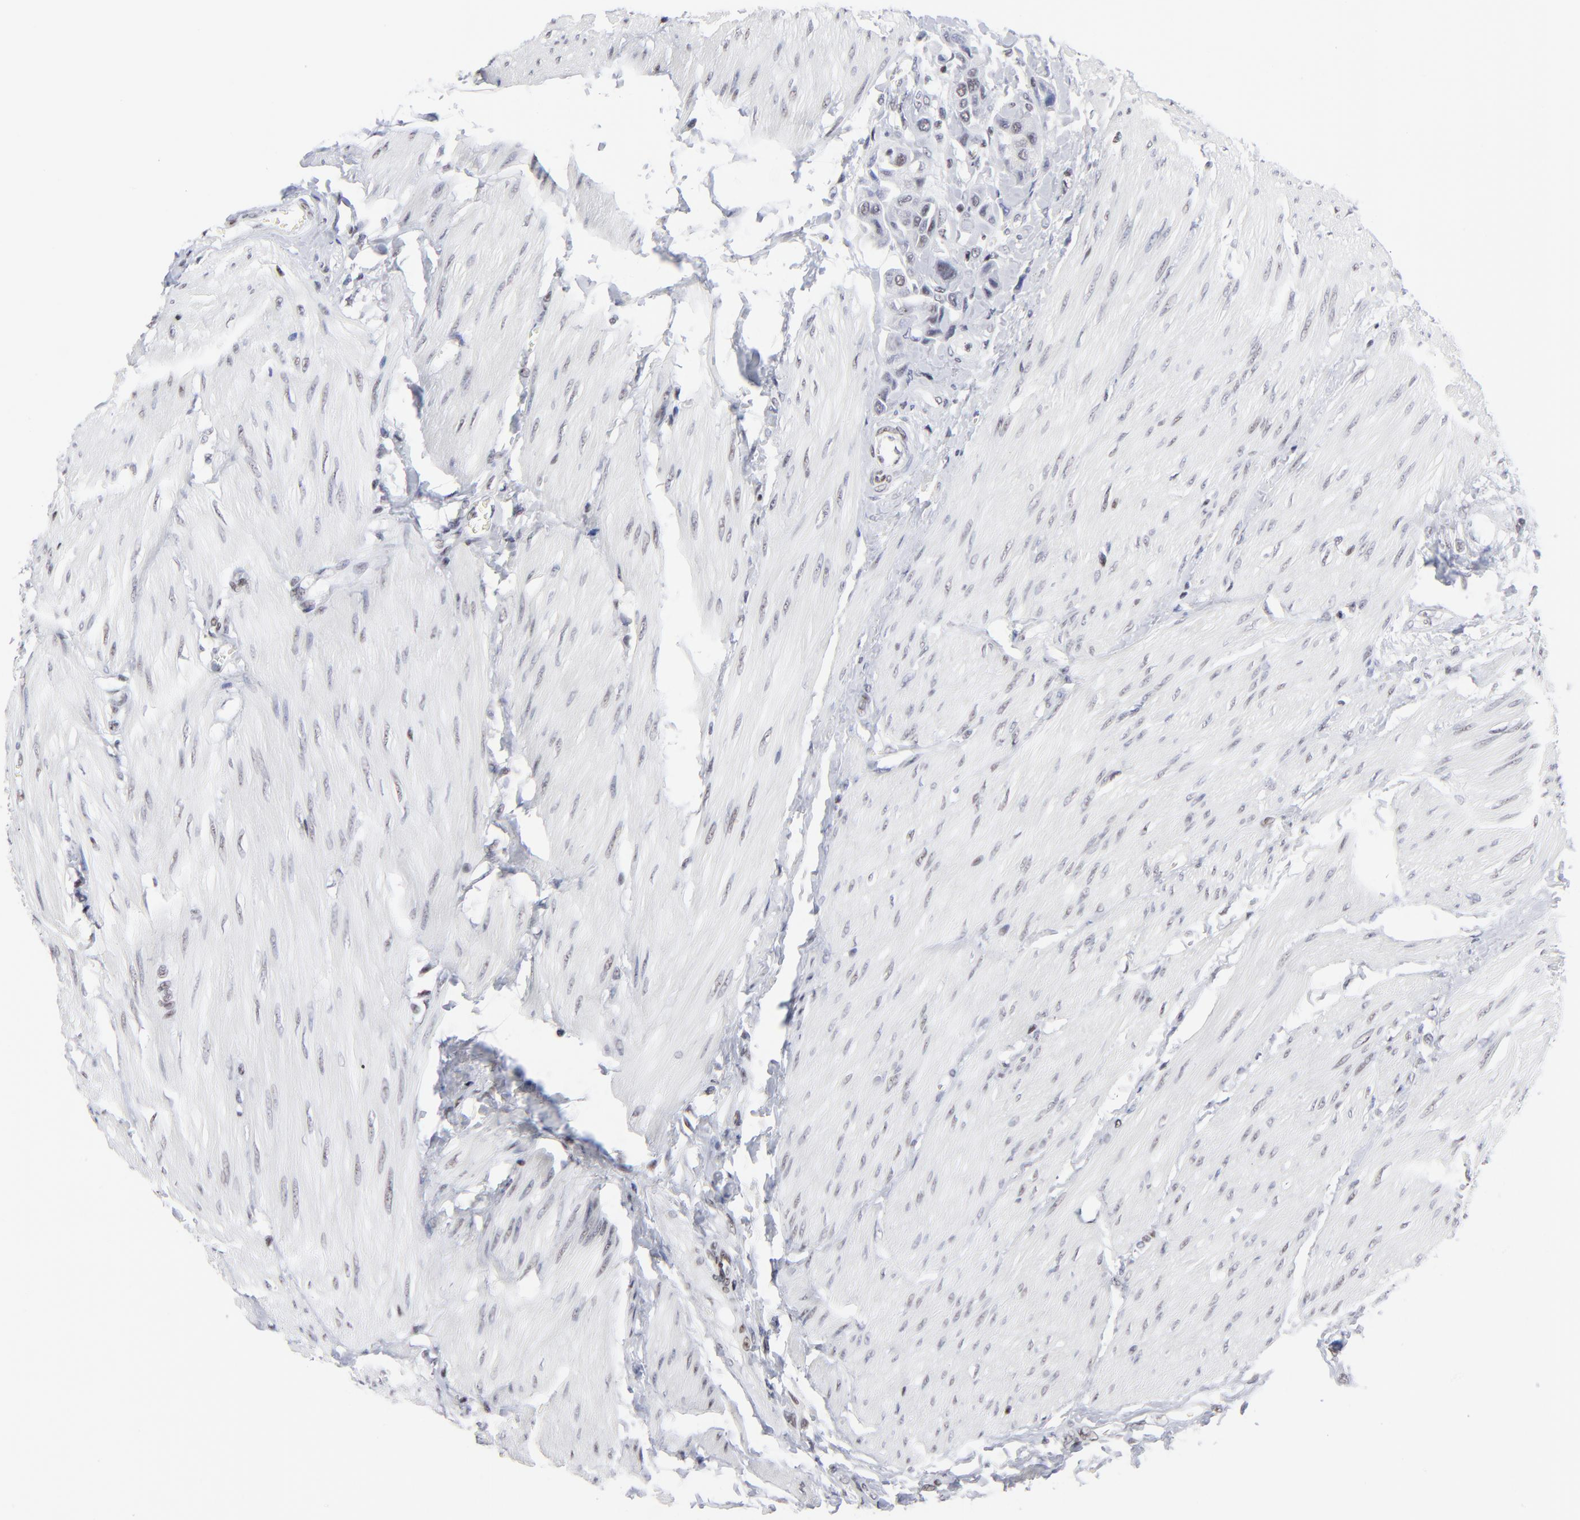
{"staining": {"intensity": "weak", "quantity": "<25%", "location": "nuclear"}, "tissue": "urothelial cancer", "cell_type": "Tumor cells", "image_type": "cancer", "snomed": [{"axis": "morphology", "description": "Urothelial carcinoma, High grade"}, {"axis": "topography", "description": "Urinary bladder"}], "caption": "This is an immunohistochemistry histopathology image of urothelial cancer. There is no positivity in tumor cells.", "gene": "SP2", "patient": {"sex": "male", "age": 50}}